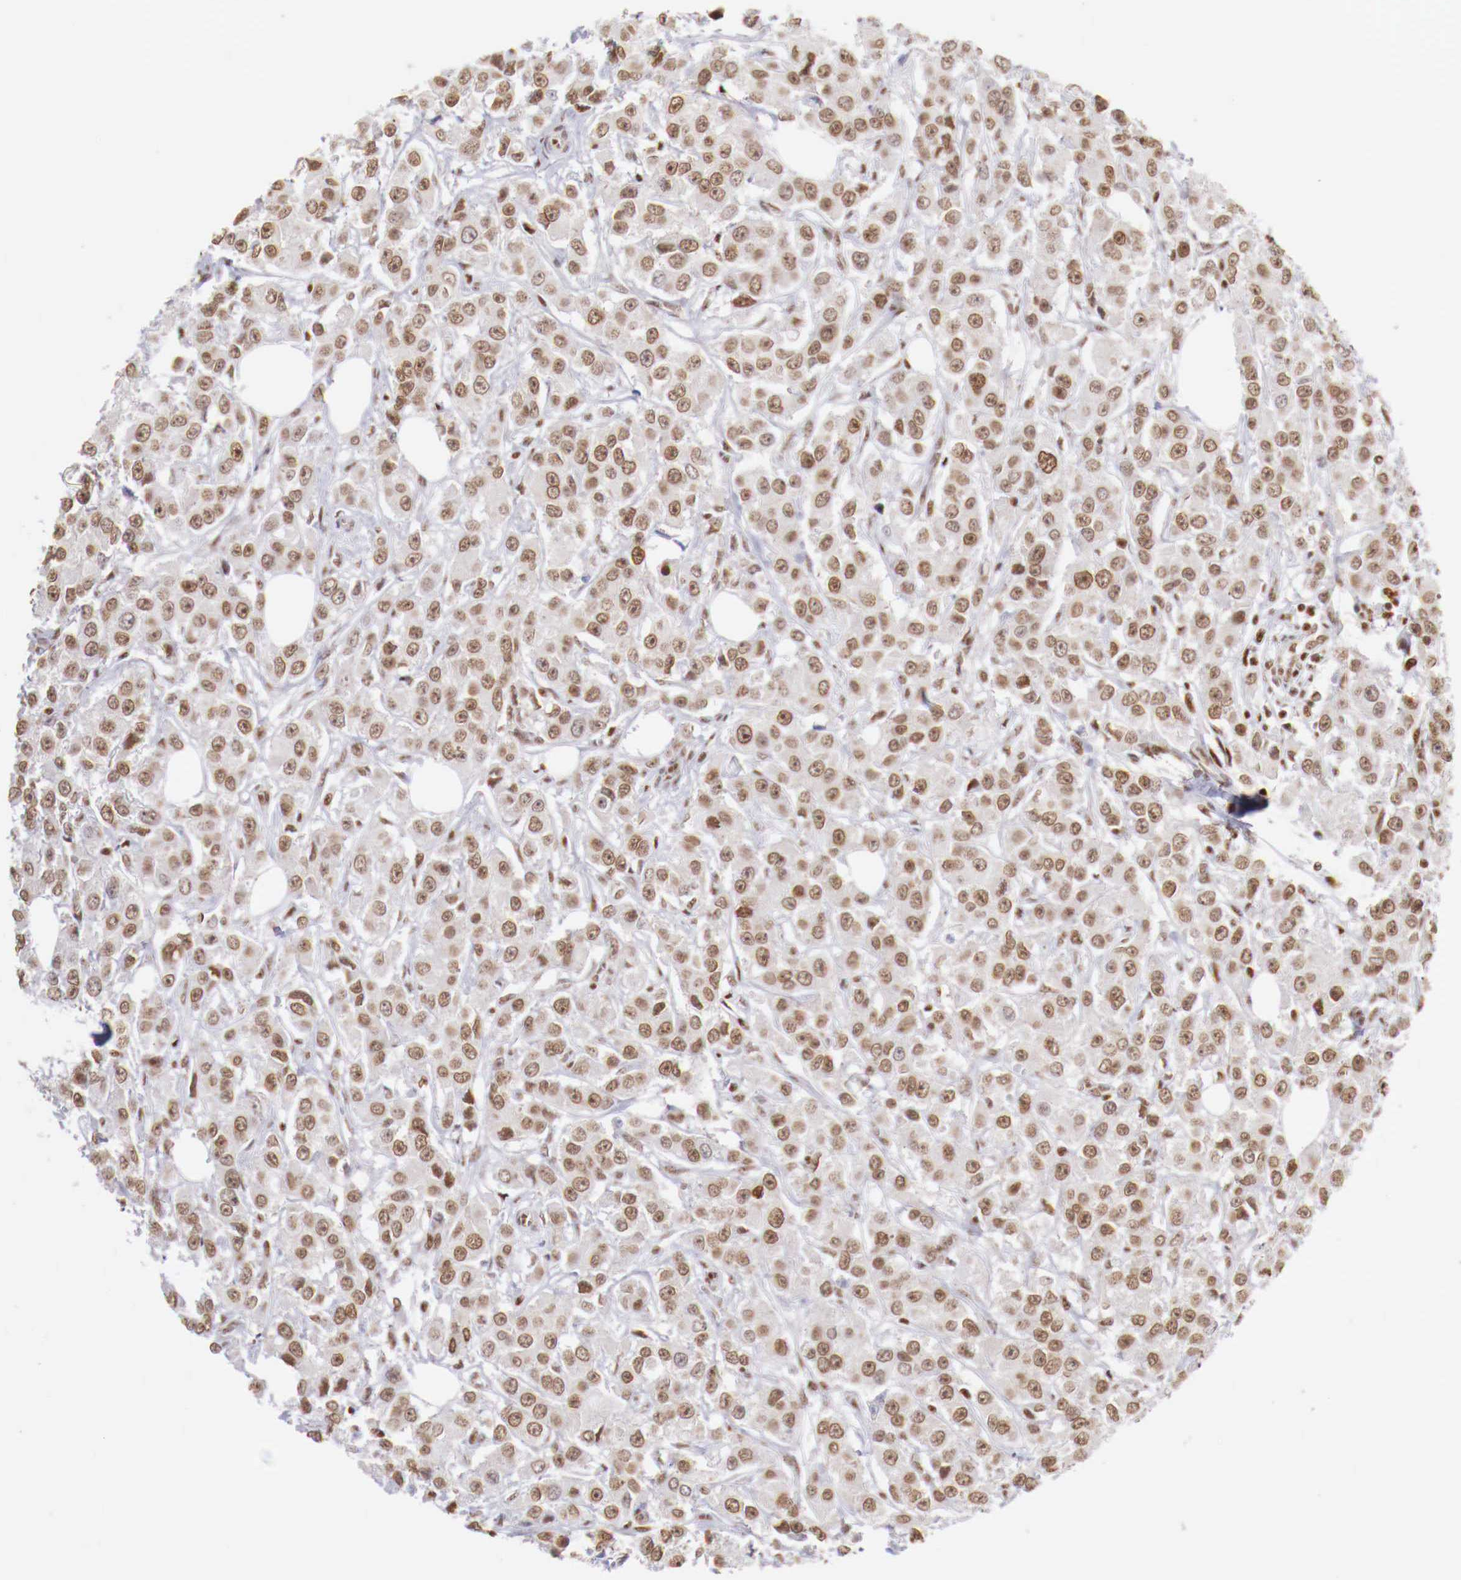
{"staining": {"intensity": "moderate", "quantity": ">75%", "location": "nuclear"}, "tissue": "breast cancer", "cell_type": "Tumor cells", "image_type": "cancer", "snomed": [{"axis": "morphology", "description": "Duct carcinoma"}, {"axis": "topography", "description": "Breast"}], "caption": "This is an image of immunohistochemistry staining of breast cancer (intraductal carcinoma), which shows moderate expression in the nuclear of tumor cells.", "gene": "MAX", "patient": {"sex": "female", "age": 58}}